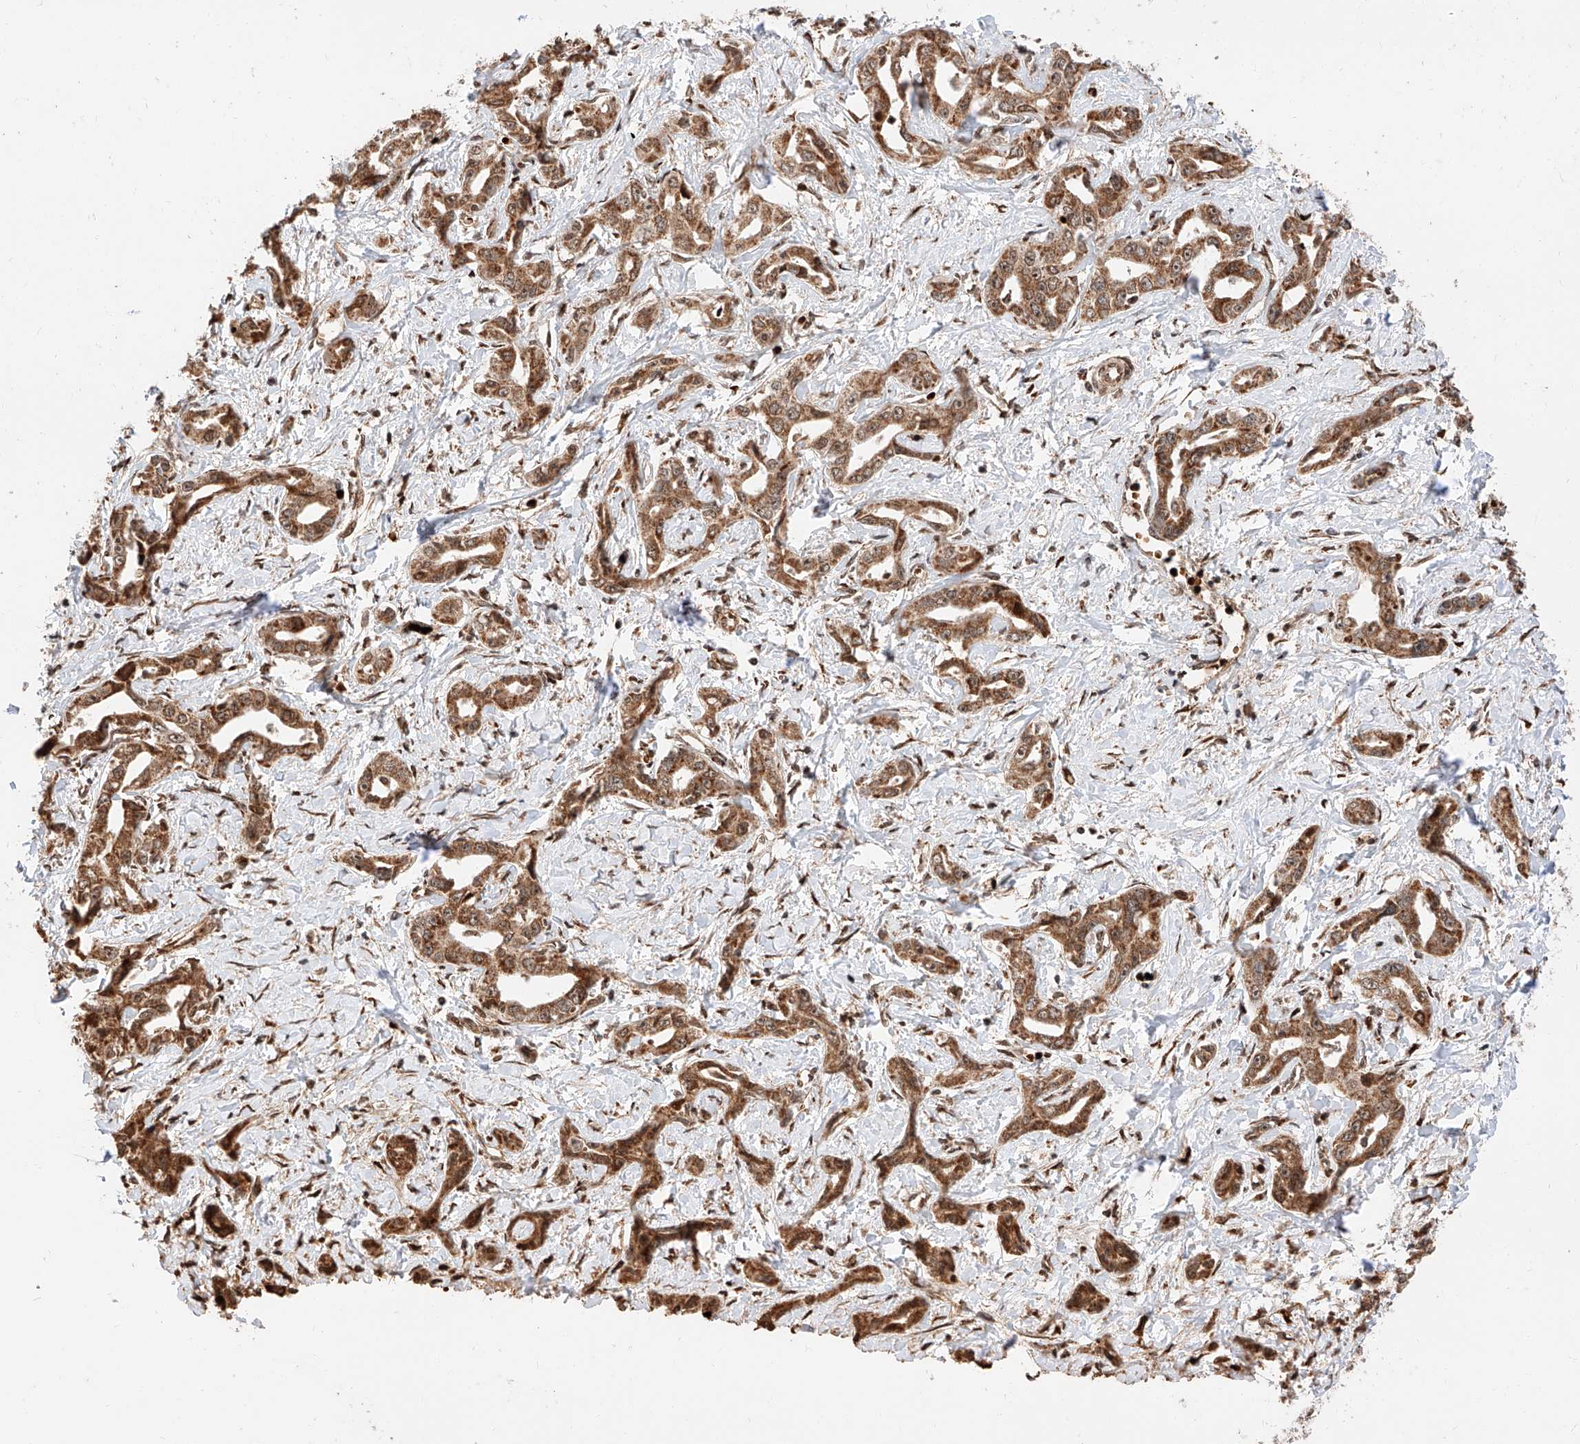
{"staining": {"intensity": "moderate", "quantity": ">75%", "location": "cytoplasmic/membranous,nuclear"}, "tissue": "liver cancer", "cell_type": "Tumor cells", "image_type": "cancer", "snomed": [{"axis": "morphology", "description": "Cholangiocarcinoma"}, {"axis": "topography", "description": "Liver"}], "caption": "A medium amount of moderate cytoplasmic/membranous and nuclear staining is identified in about >75% of tumor cells in liver cholangiocarcinoma tissue.", "gene": "THTPA", "patient": {"sex": "male", "age": 59}}